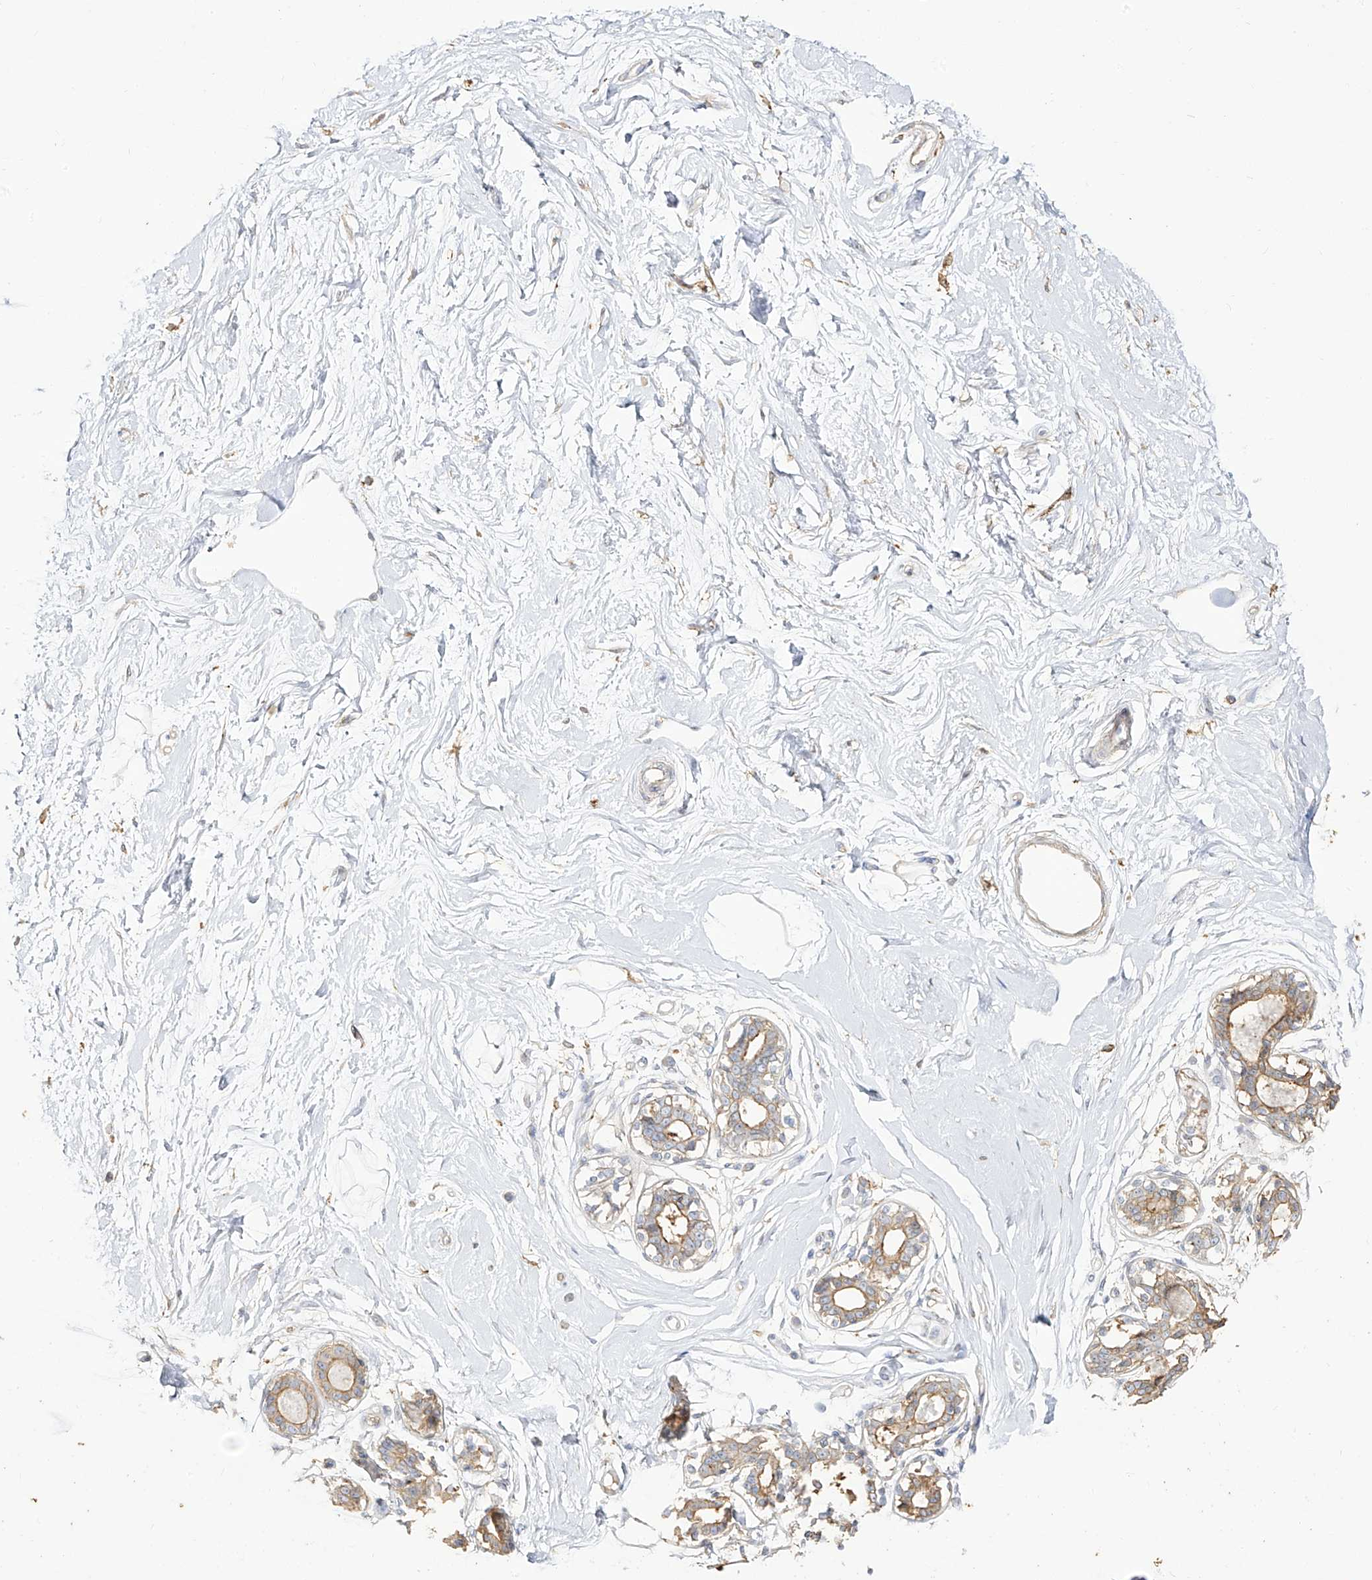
{"staining": {"intensity": "negative", "quantity": "none", "location": "none"}, "tissue": "breast", "cell_type": "Adipocytes", "image_type": "normal", "snomed": [{"axis": "morphology", "description": "Normal tissue, NOS"}, {"axis": "topography", "description": "Breast"}], "caption": "Histopathology image shows no significant protein expression in adipocytes of unremarkable breast.", "gene": "ZGRF1", "patient": {"sex": "female", "age": 45}}